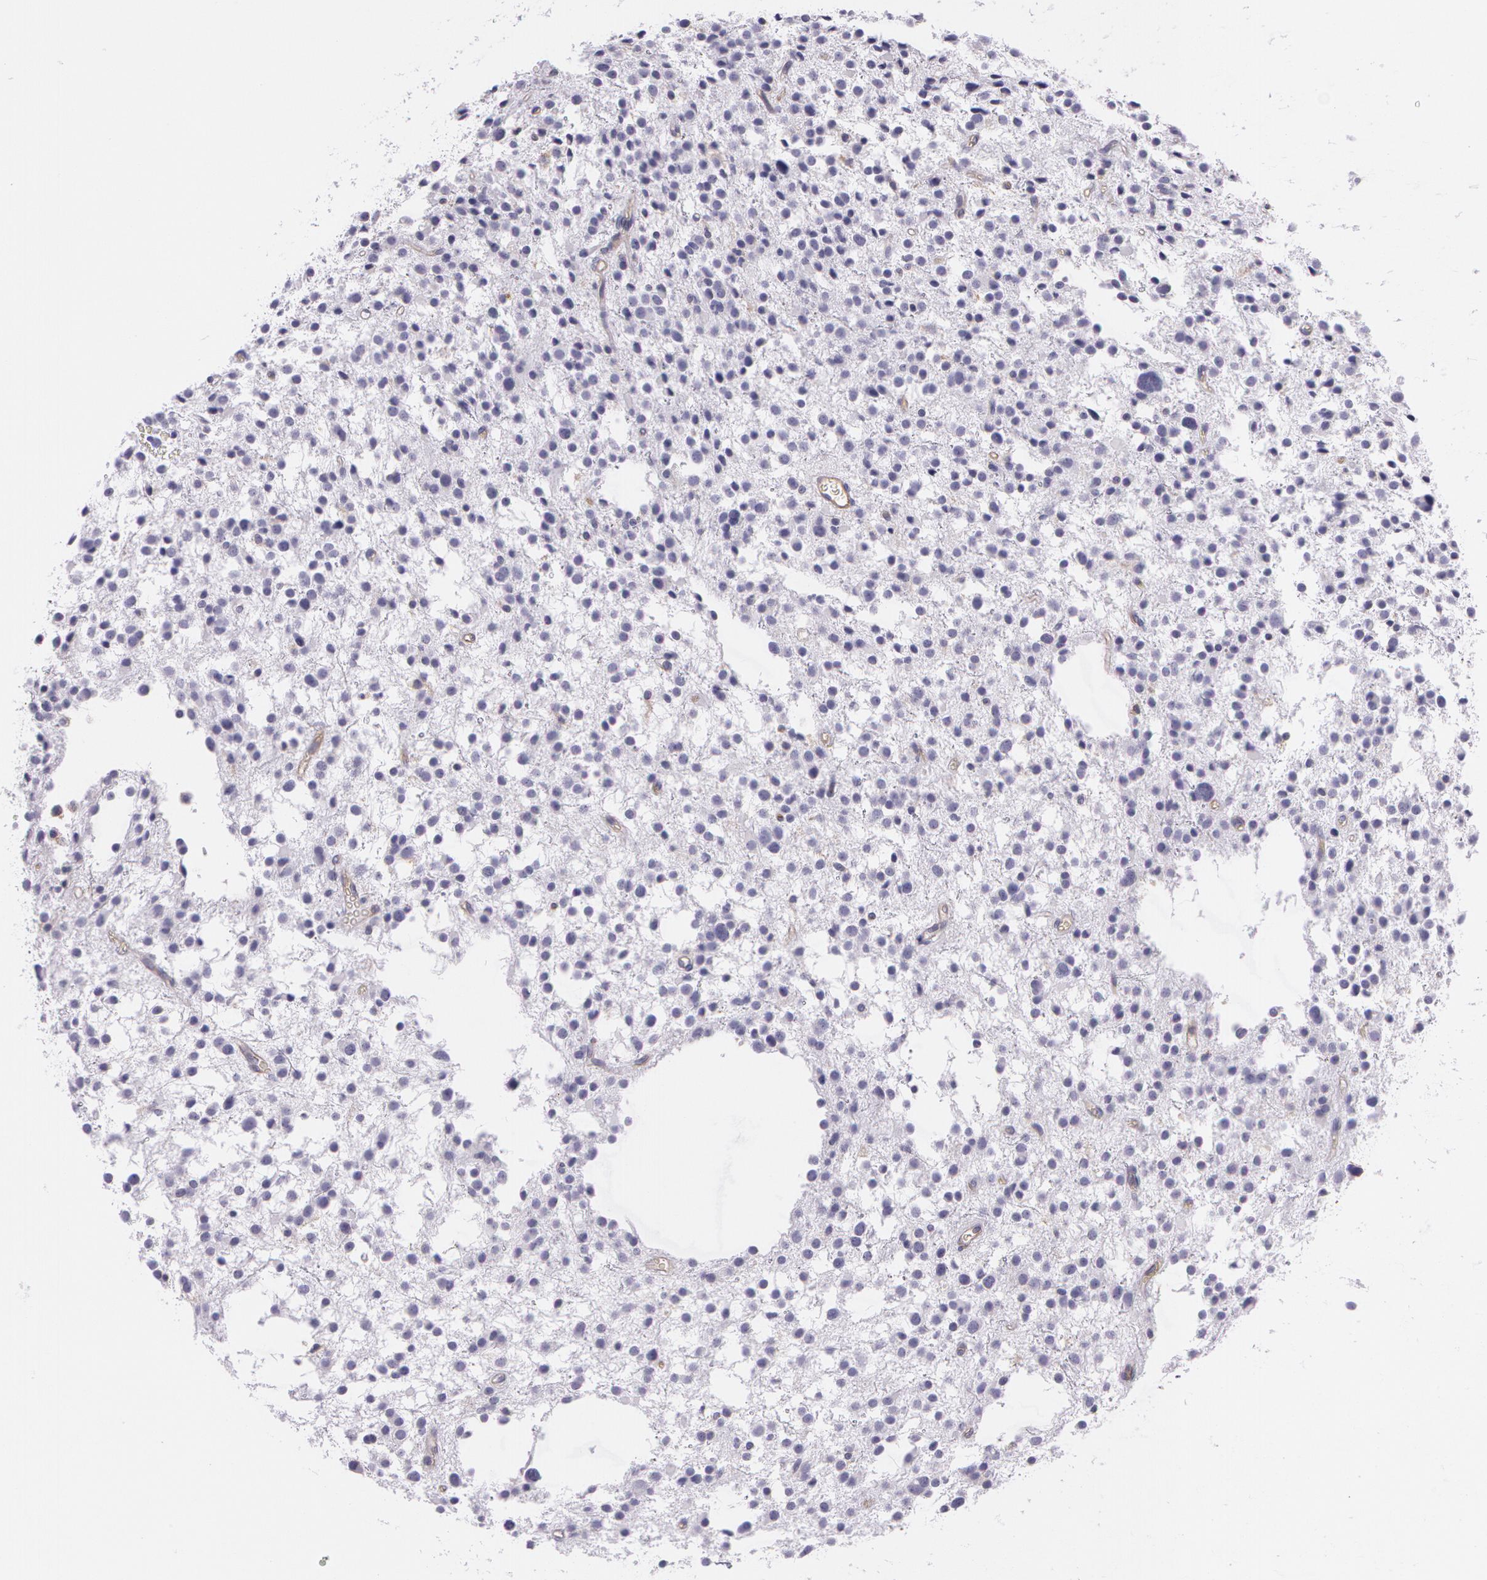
{"staining": {"intensity": "negative", "quantity": "none", "location": "none"}, "tissue": "glioma", "cell_type": "Tumor cells", "image_type": "cancer", "snomed": [{"axis": "morphology", "description": "Glioma, malignant, Low grade"}, {"axis": "topography", "description": "Brain"}], "caption": "Immunohistochemistry of glioma exhibits no positivity in tumor cells.", "gene": "LY75", "patient": {"sex": "female", "age": 36}}